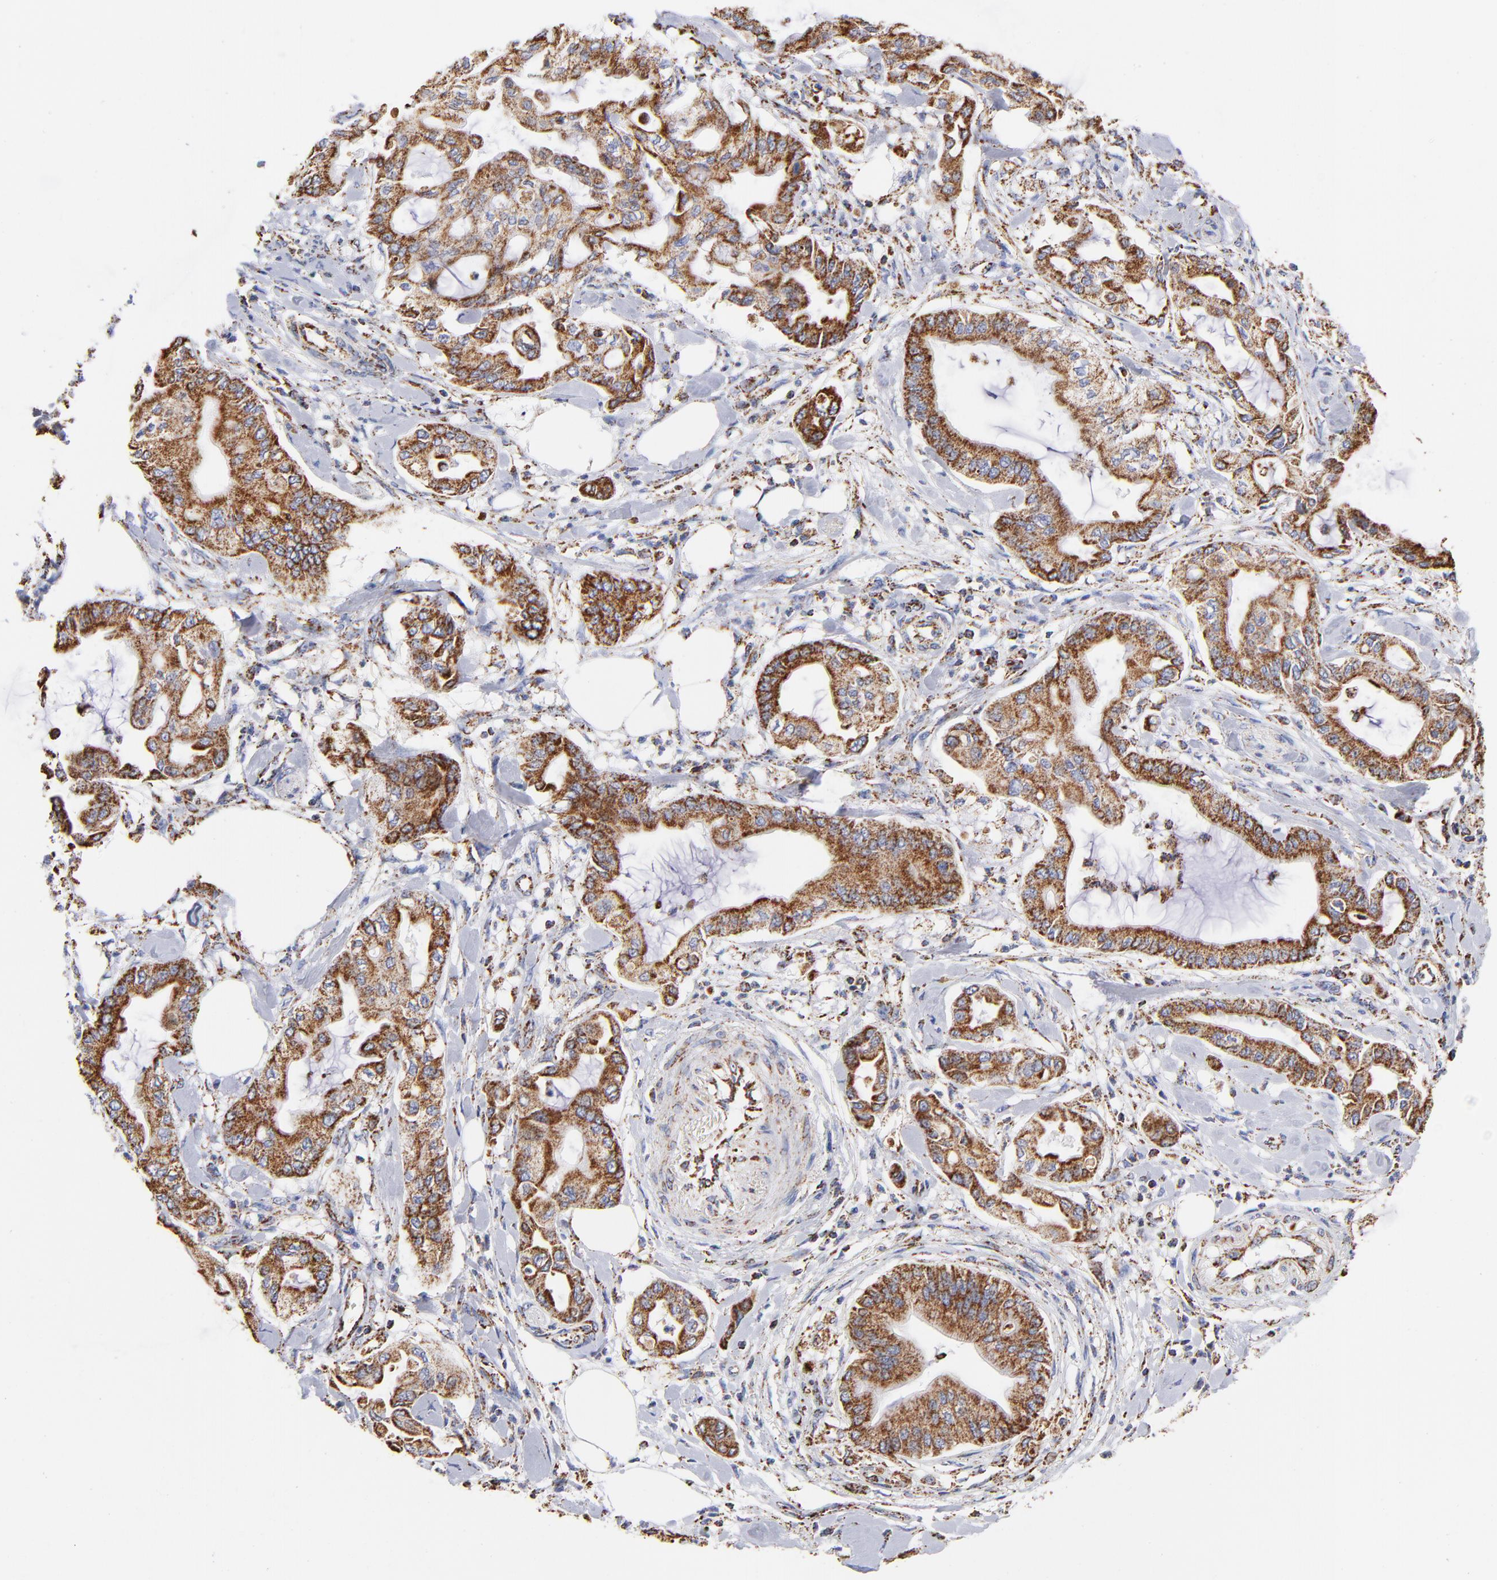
{"staining": {"intensity": "strong", "quantity": ">75%", "location": "cytoplasmic/membranous"}, "tissue": "pancreatic cancer", "cell_type": "Tumor cells", "image_type": "cancer", "snomed": [{"axis": "morphology", "description": "Adenocarcinoma, NOS"}, {"axis": "morphology", "description": "Adenocarcinoma, metastatic, NOS"}, {"axis": "topography", "description": "Lymph node"}, {"axis": "topography", "description": "Pancreas"}, {"axis": "topography", "description": "Duodenum"}], "caption": "Immunohistochemistry (IHC) (DAB (3,3'-diaminobenzidine)) staining of pancreatic cancer reveals strong cytoplasmic/membranous protein expression in approximately >75% of tumor cells. The protein is shown in brown color, while the nuclei are stained blue.", "gene": "PHB1", "patient": {"sex": "female", "age": 64}}